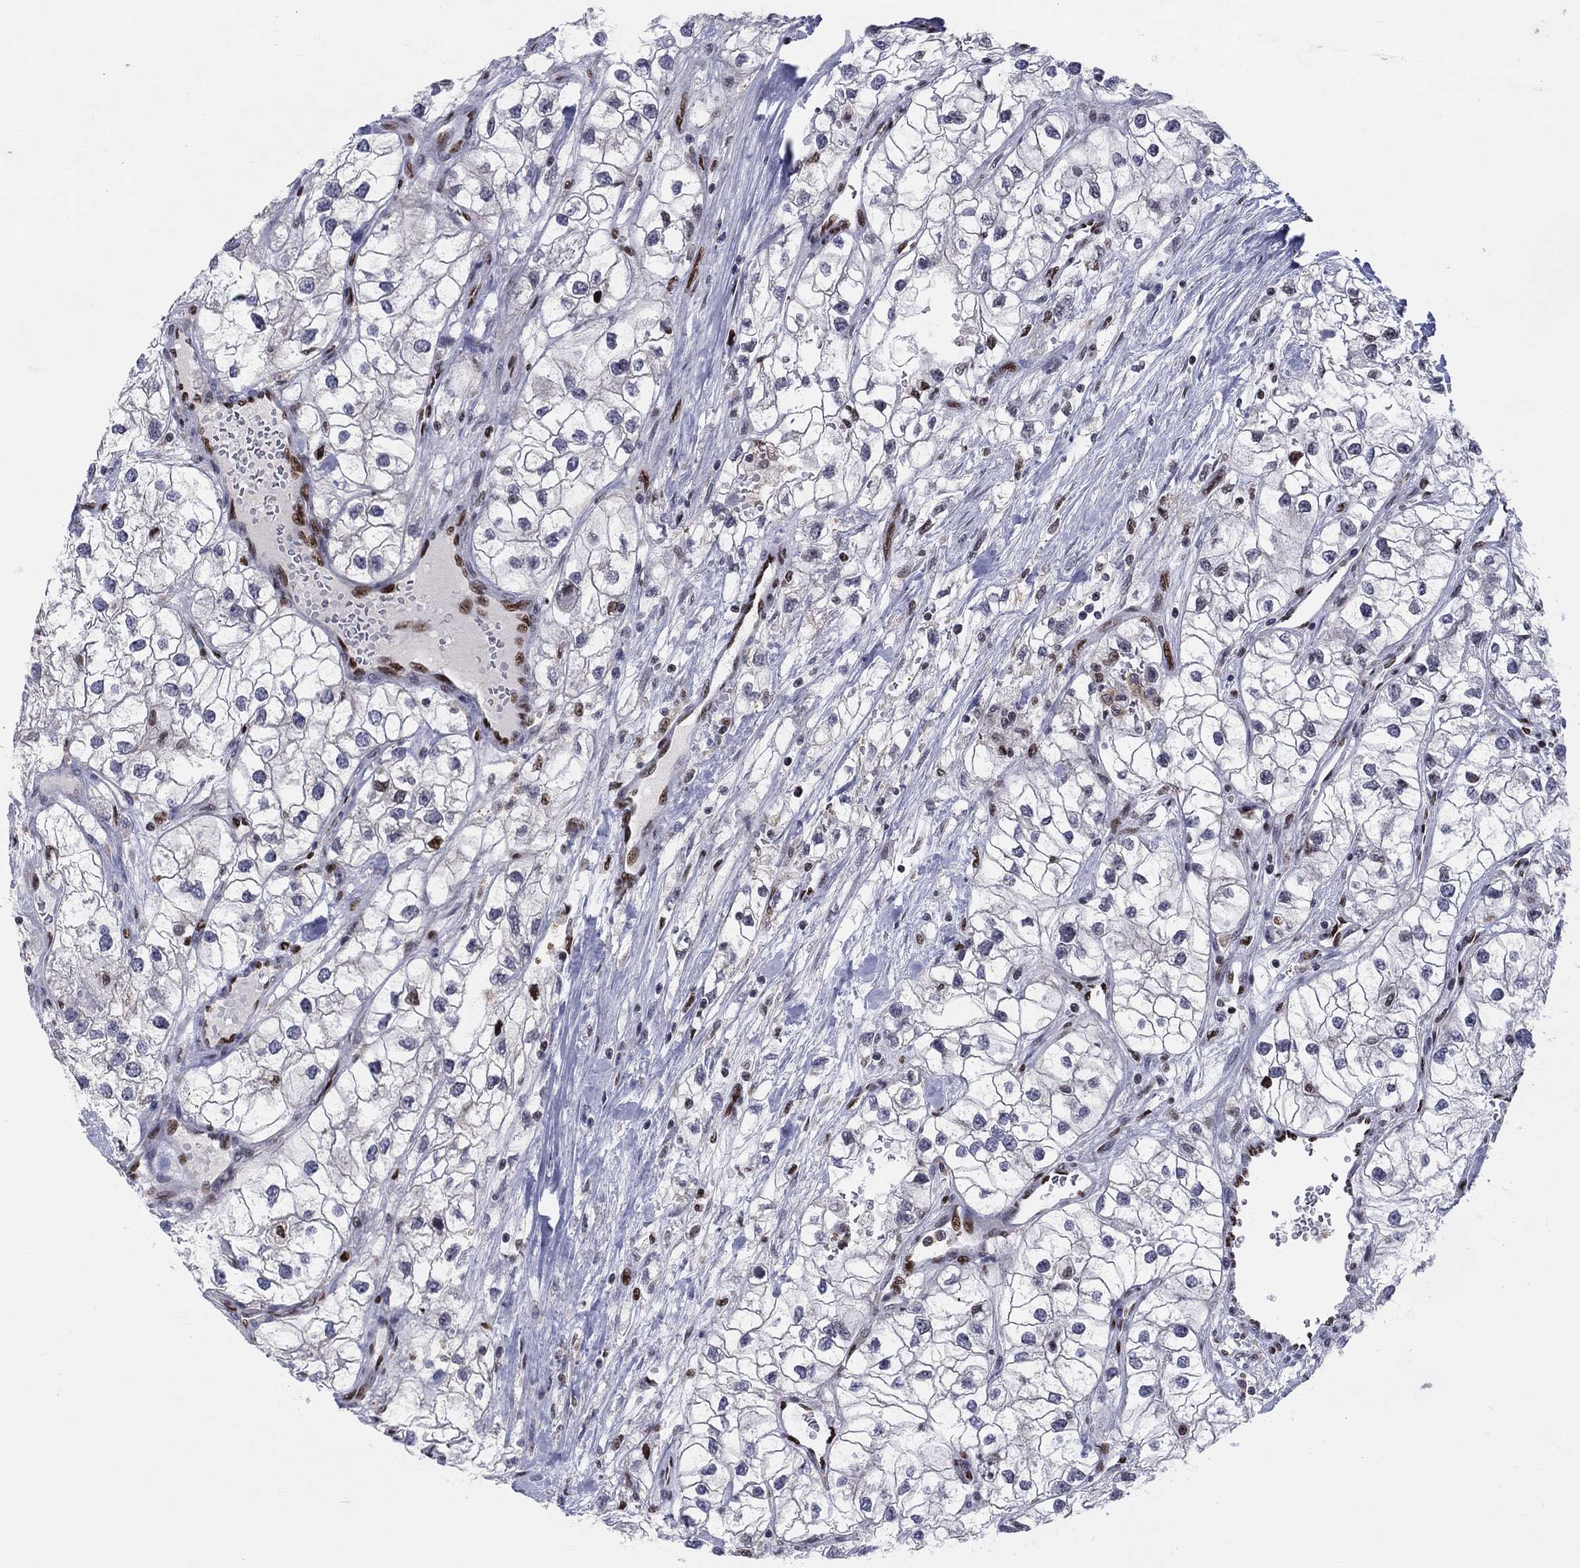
{"staining": {"intensity": "moderate", "quantity": "<25%", "location": "nuclear"}, "tissue": "renal cancer", "cell_type": "Tumor cells", "image_type": "cancer", "snomed": [{"axis": "morphology", "description": "Adenocarcinoma, NOS"}, {"axis": "topography", "description": "Kidney"}], "caption": "IHC of human adenocarcinoma (renal) displays low levels of moderate nuclear expression in about <25% of tumor cells. The protein of interest is shown in brown color, while the nuclei are stained blue.", "gene": "ZNHIT3", "patient": {"sex": "male", "age": 59}}